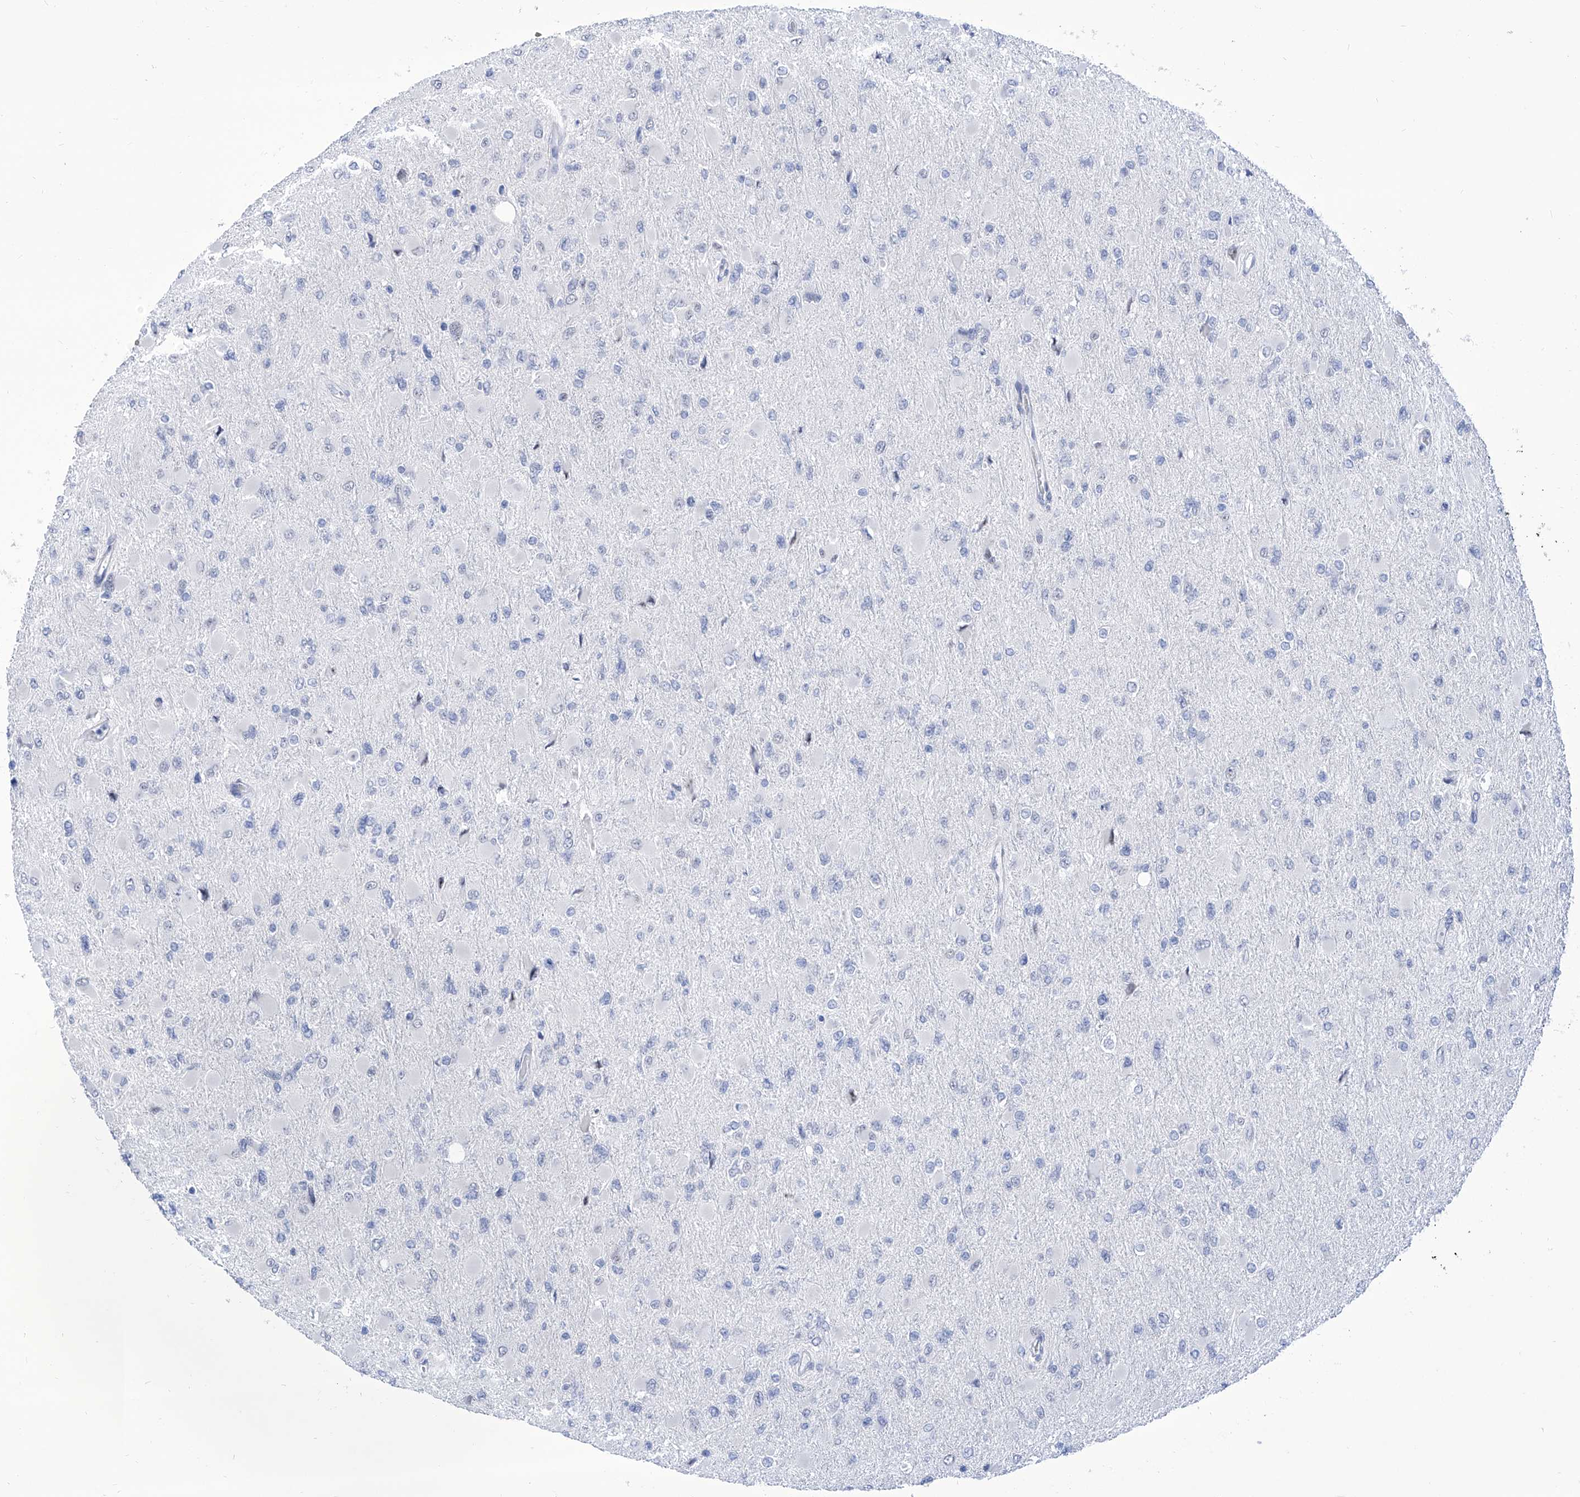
{"staining": {"intensity": "negative", "quantity": "none", "location": "none"}, "tissue": "glioma", "cell_type": "Tumor cells", "image_type": "cancer", "snomed": [{"axis": "morphology", "description": "Glioma, malignant, High grade"}, {"axis": "topography", "description": "Cerebral cortex"}], "caption": "IHC image of human malignant high-grade glioma stained for a protein (brown), which shows no staining in tumor cells. (DAB (3,3'-diaminobenzidine) IHC, high magnification).", "gene": "SART1", "patient": {"sex": "female", "age": 36}}